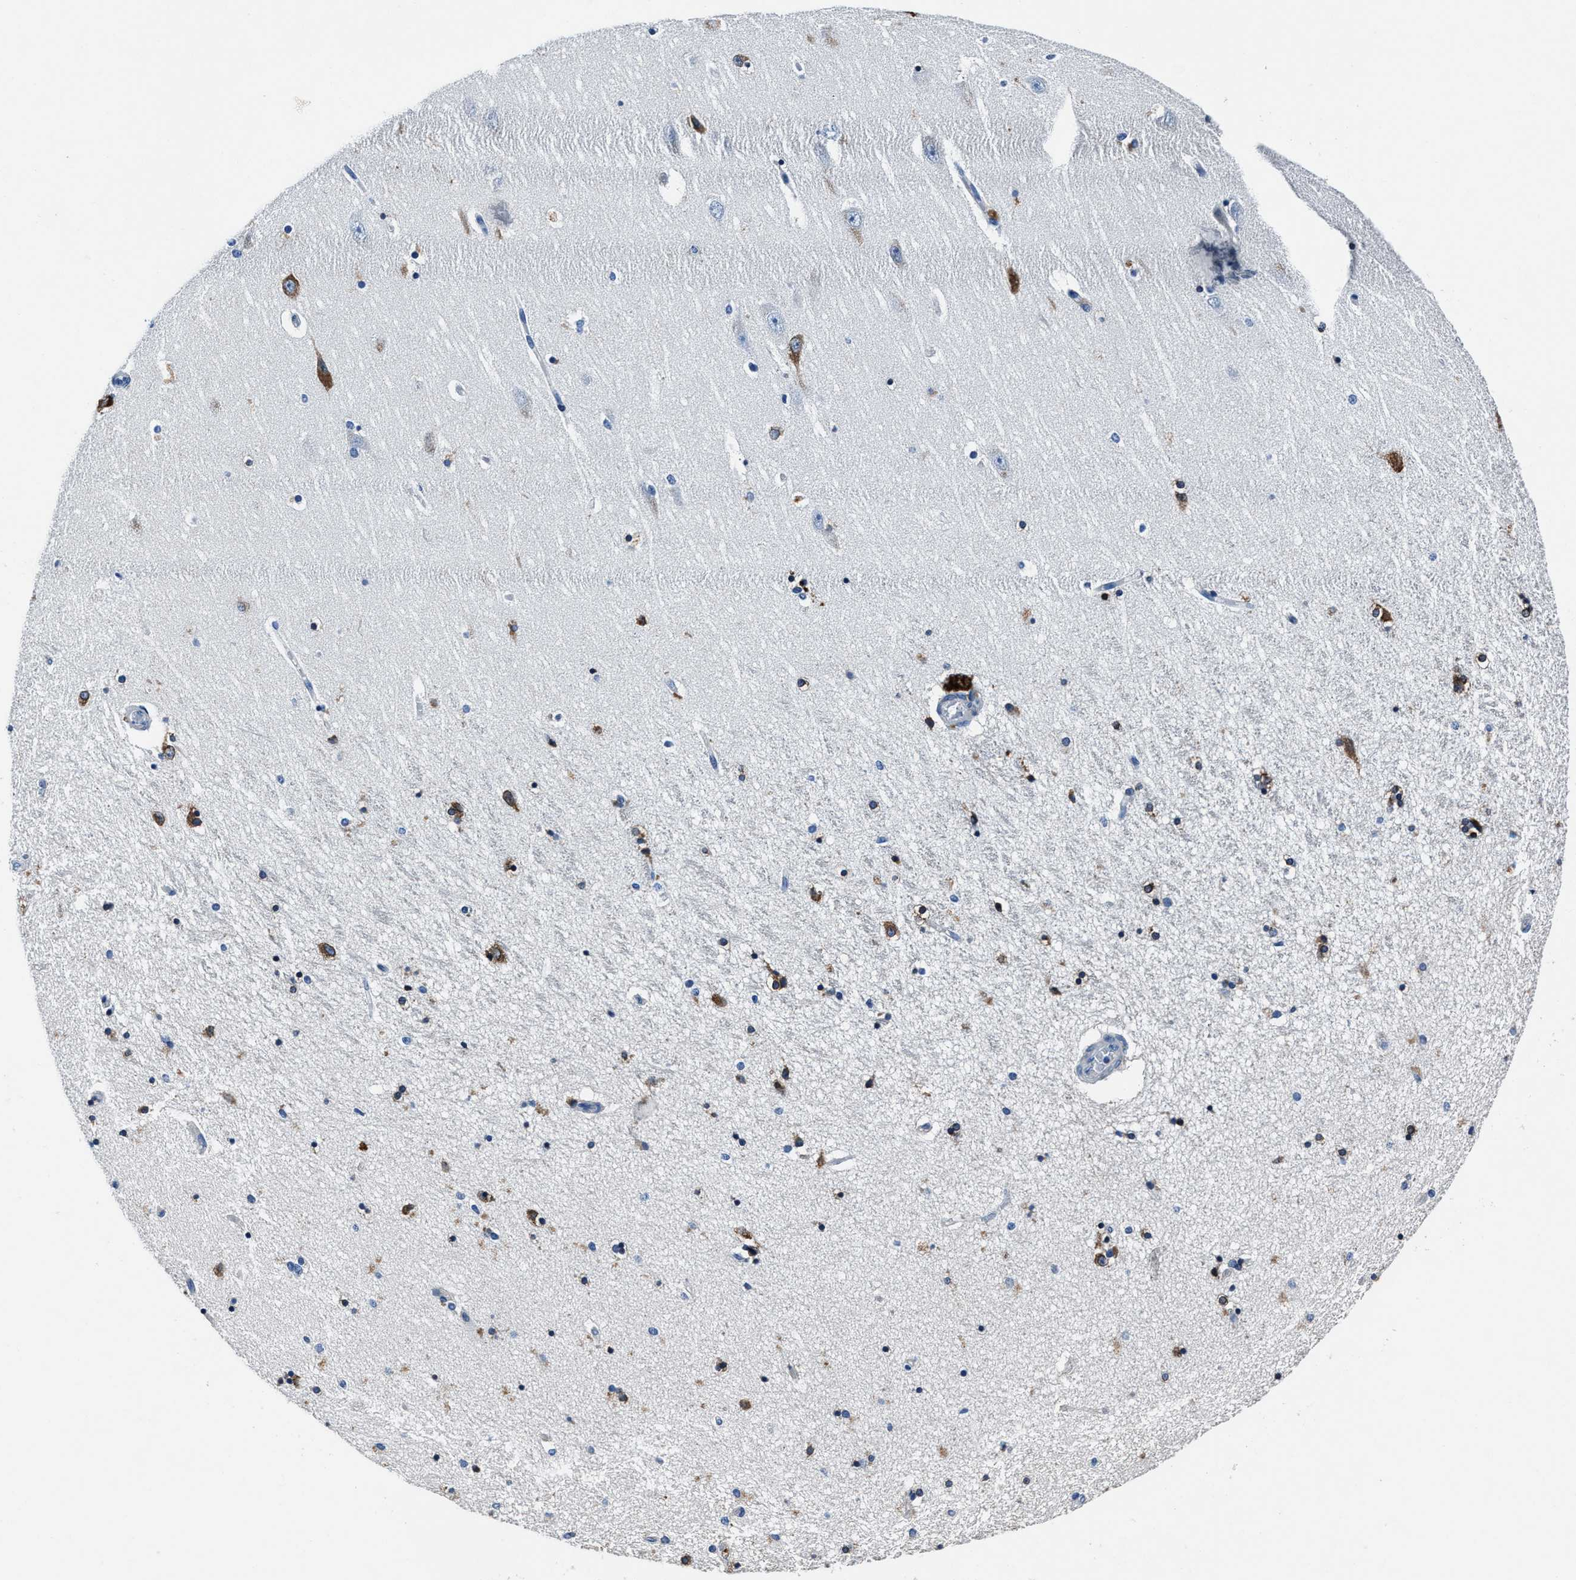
{"staining": {"intensity": "moderate", "quantity": "25%-75%", "location": "cytoplasmic/membranous"}, "tissue": "hippocampus", "cell_type": "Glial cells", "image_type": "normal", "snomed": [{"axis": "morphology", "description": "Normal tissue, NOS"}, {"axis": "topography", "description": "Hippocampus"}], "caption": "Immunohistochemistry staining of unremarkable hippocampus, which shows medium levels of moderate cytoplasmic/membranous positivity in approximately 25%-75% of glial cells indicating moderate cytoplasmic/membranous protein expression. The staining was performed using DAB (brown) for protein detection and nuclei were counterstained in hematoxylin (blue).", "gene": "NACAD", "patient": {"sex": "female", "age": 54}}